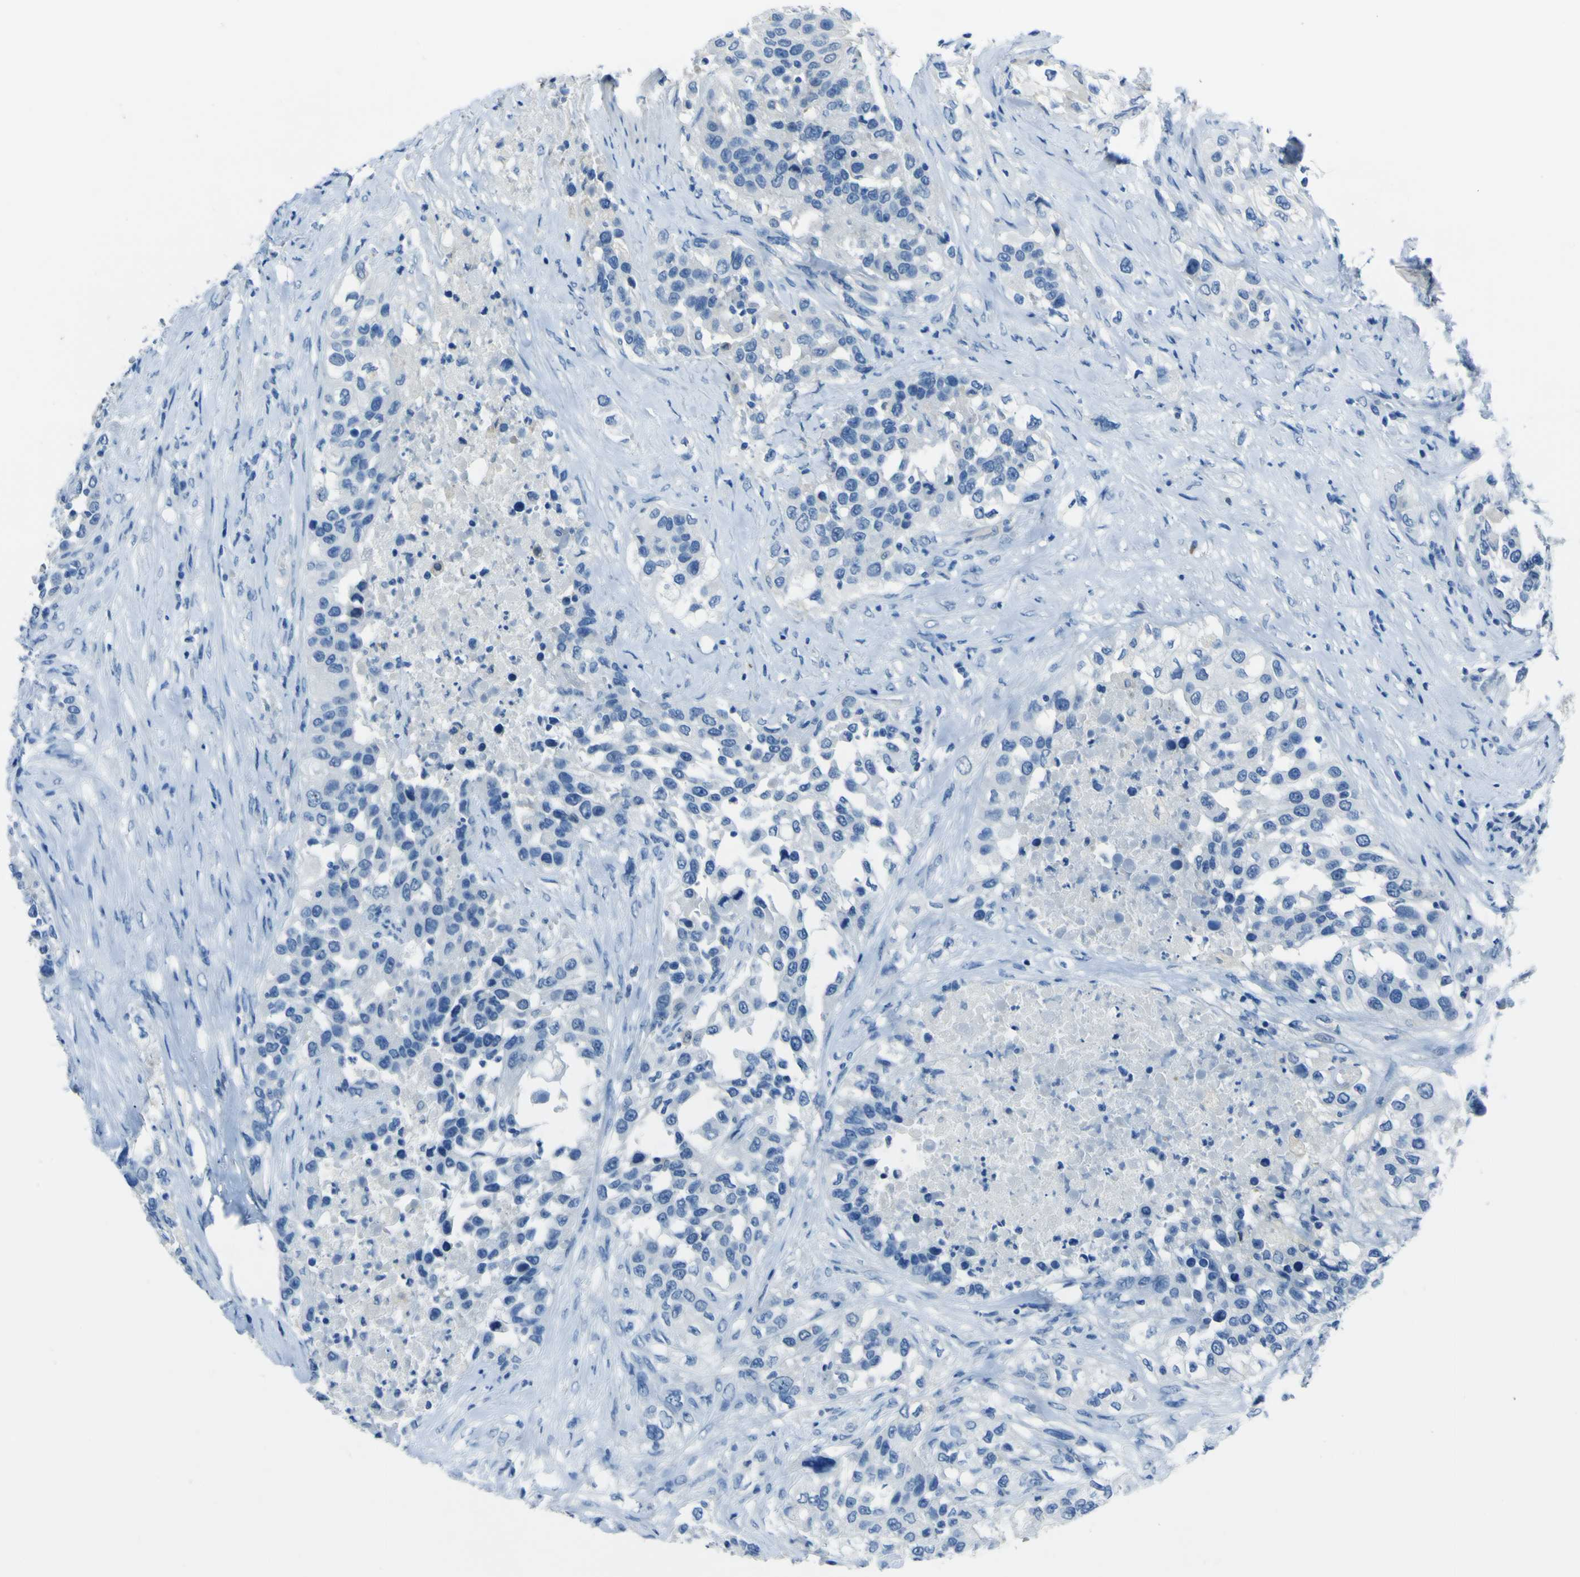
{"staining": {"intensity": "negative", "quantity": "none", "location": "none"}, "tissue": "urothelial cancer", "cell_type": "Tumor cells", "image_type": "cancer", "snomed": [{"axis": "morphology", "description": "Urothelial carcinoma, High grade"}, {"axis": "topography", "description": "Urinary bladder"}], "caption": "This is an IHC micrograph of human urothelial cancer. There is no expression in tumor cells.", "gene": "PHKG1", "patient": {"sex": "female", "age": 80}}